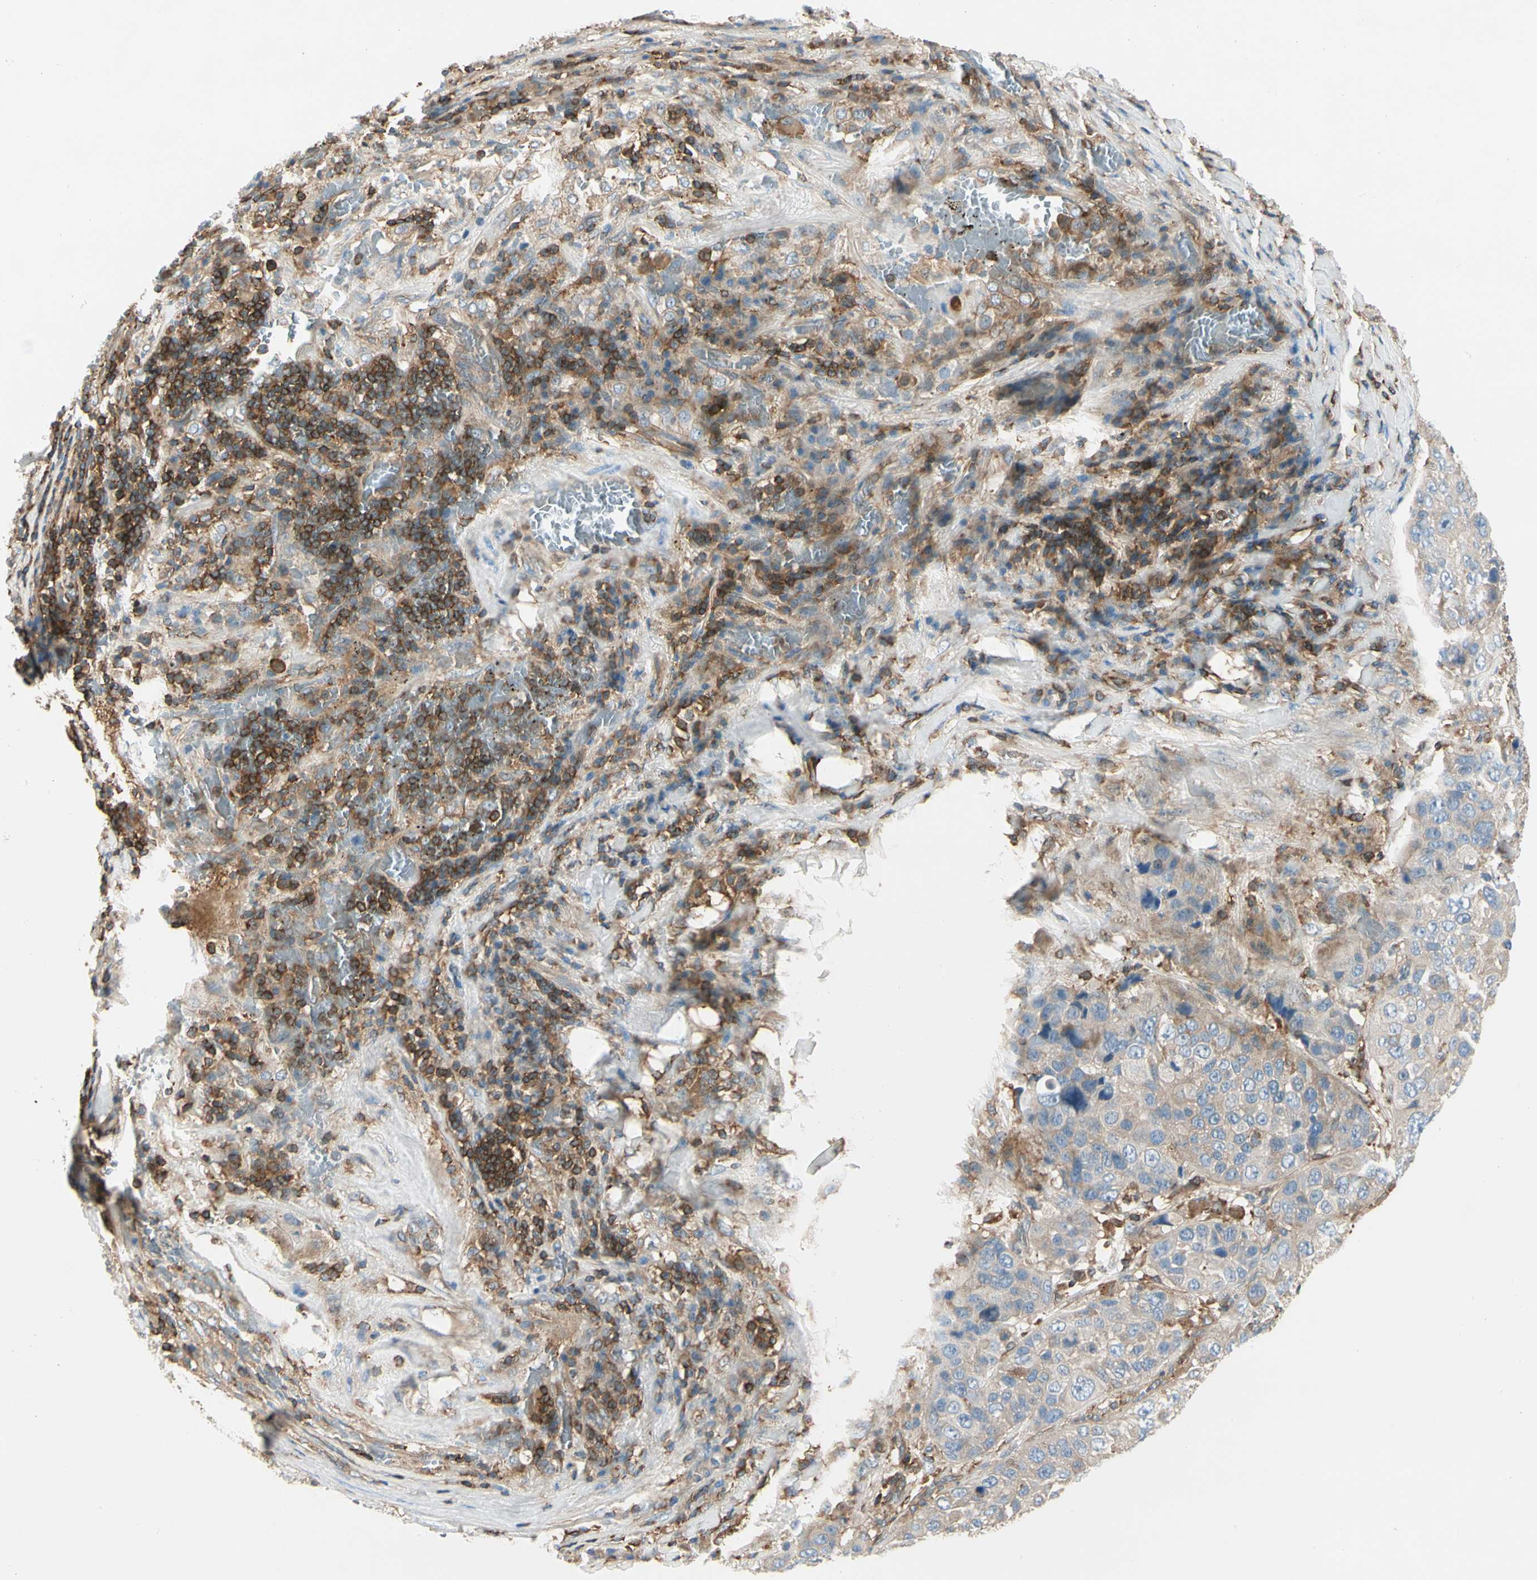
{"staining": {"intensity": "weak", "quantity": ">75%", "location": "cytoplasmic/membranous"}, "tissue": "lung cancer", "cell_type": "Tumor cells", "image_type": "cancer", "snomed": [{"axis": "morphology", "description": "Squamous cell carcinoma, NOS"}, {"axis": "topography", "description": "Lung"}], "caption": "A high-resolution micrograph shows IHC staining of squamous cell carcinoma (lung), which demonstrates weak cytoplasmic/membranous positivity in approximately >75% of tumor cells.", "gene": "CAPZA2", "patient": {"sex": "male", "age": 57}}